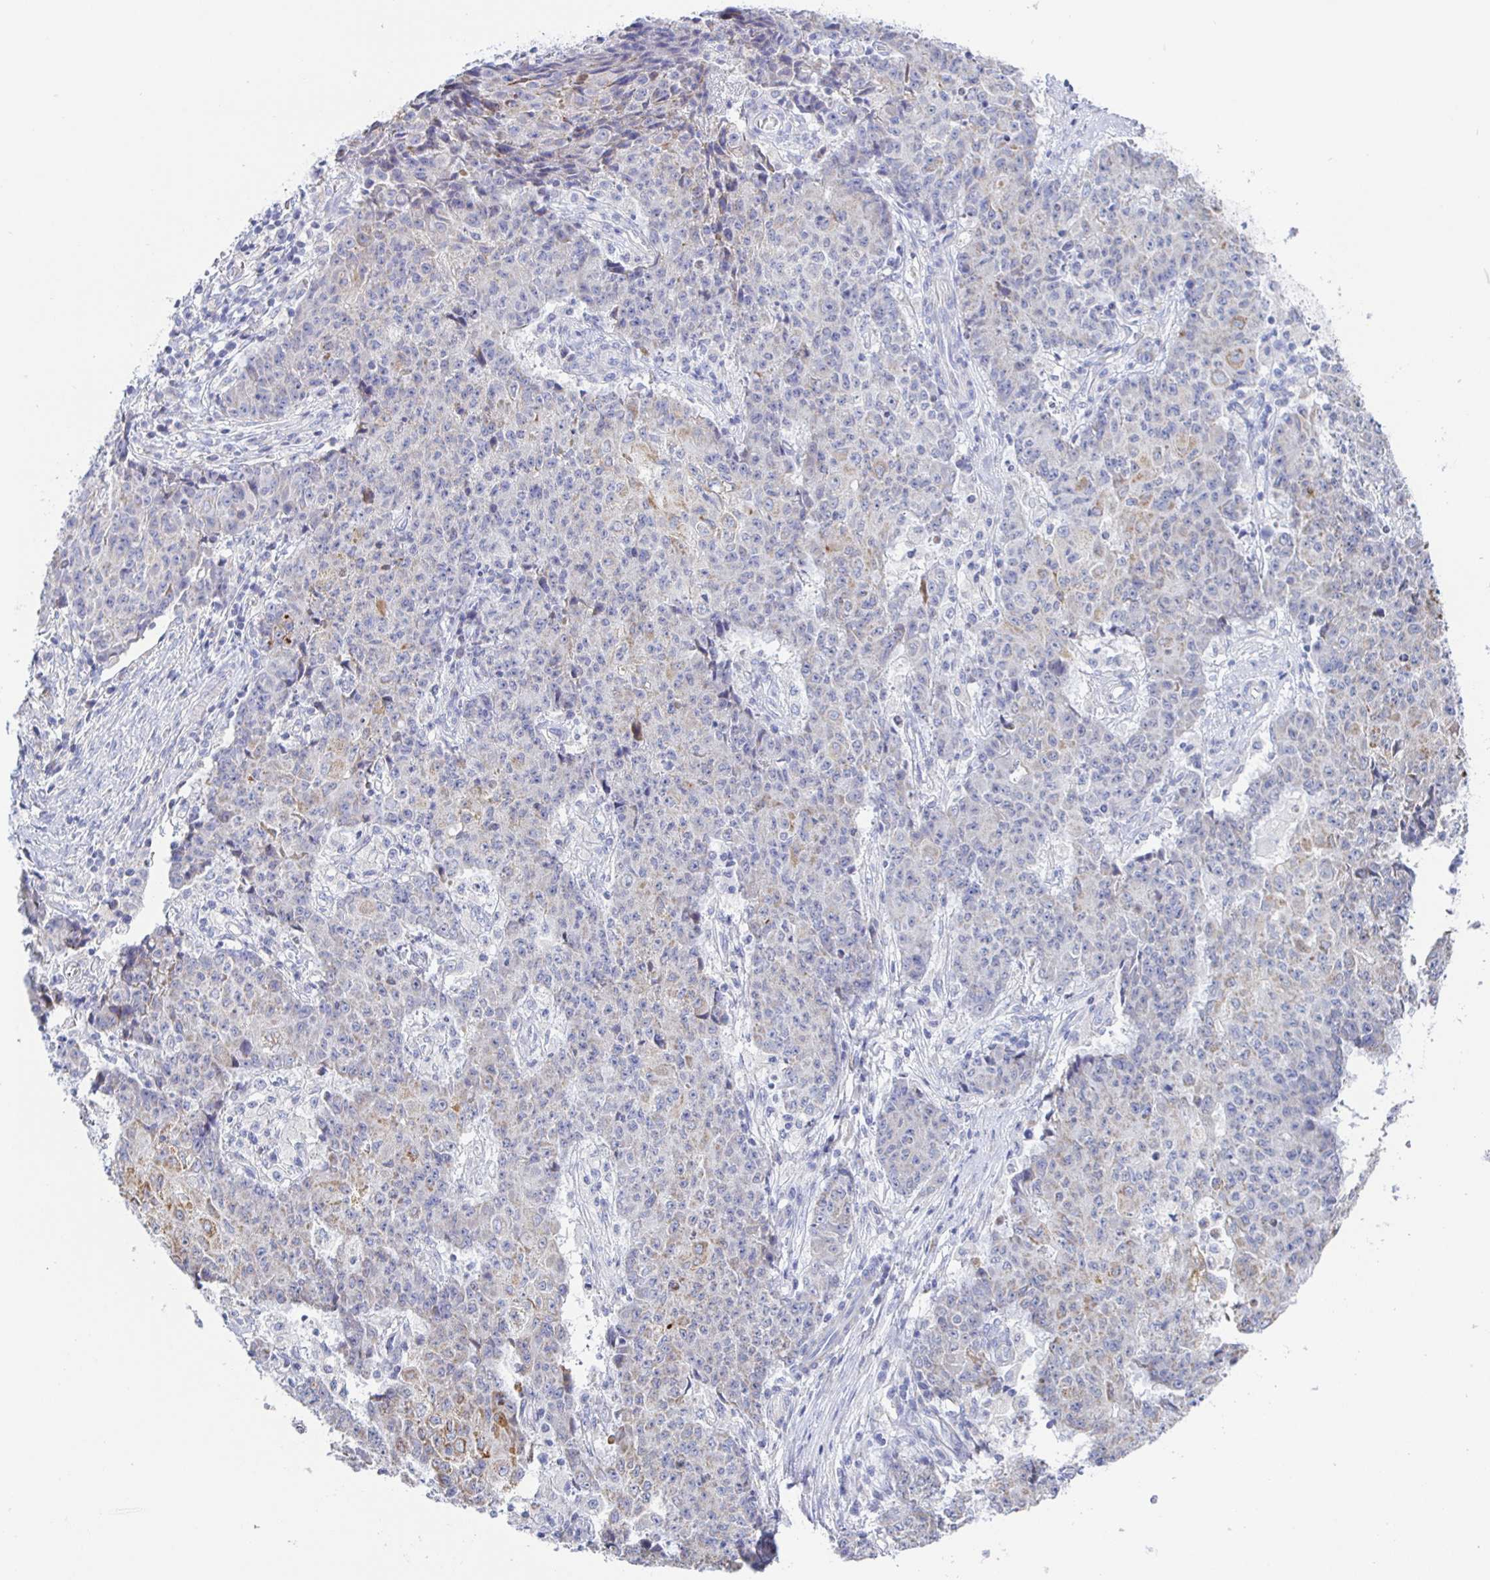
{"staining": {"intensity": "moderate", "quantity": "<25%", "location": "cytoplasmic/membranous"}, "tissue": "ovarian cancer", "cell_type": "Tumor cells", "image_type": "cancer", "snomed": [{"axis": "morphology", "description": "Carcinoma, endometroid"}, {"axis": "topography", "description": "Ovary"}], "caption": "Immunohistochemical staining of endometroid carcinoma (ovarian) displays moderate cytoplasmic/membranous protein expression in approximately <25% of tumor cells. (brown staining indicates protein expression, while blue staining denotes nuclei).", "gene": "SYNGR4", "patient": {"sex": "female", "age": 42}}